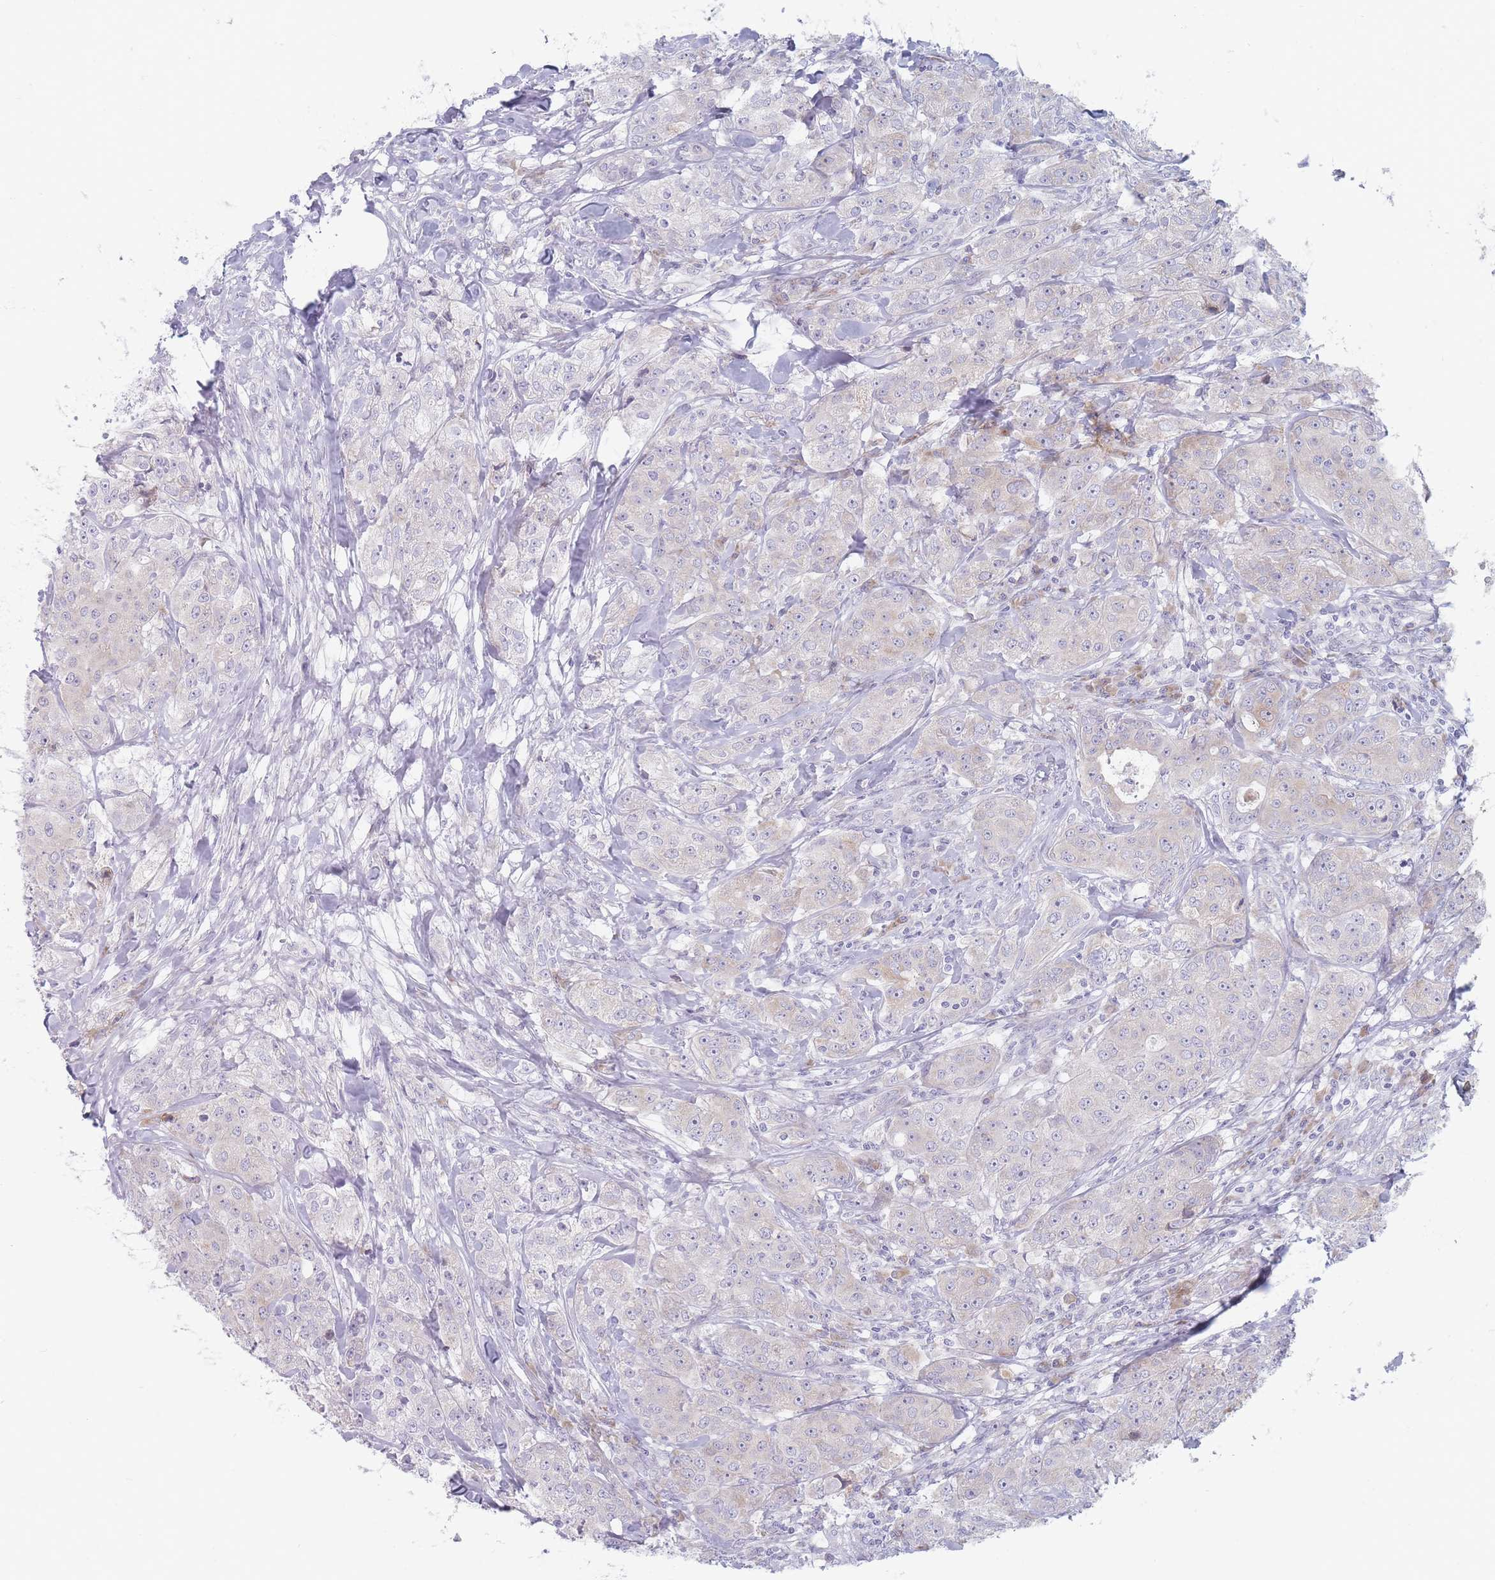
{"staining": {"intensity": "negative", "quantity": "none", "location": "none"}, "tissue": "breast cancer", "cell_type": "Tumor cells", "image_type": "cancer", "snomed": [{"axis": "morphology", "description": "Duct carcinoma"}, {"axis": "topography", "description": "Breast"}], "caption": "Protein analysis of breast infiltrating ductal carcinoma shows no significant expression in tumor cells.", "gene": "SPATS1", "patient": {"sex": "female", "age": 43}}